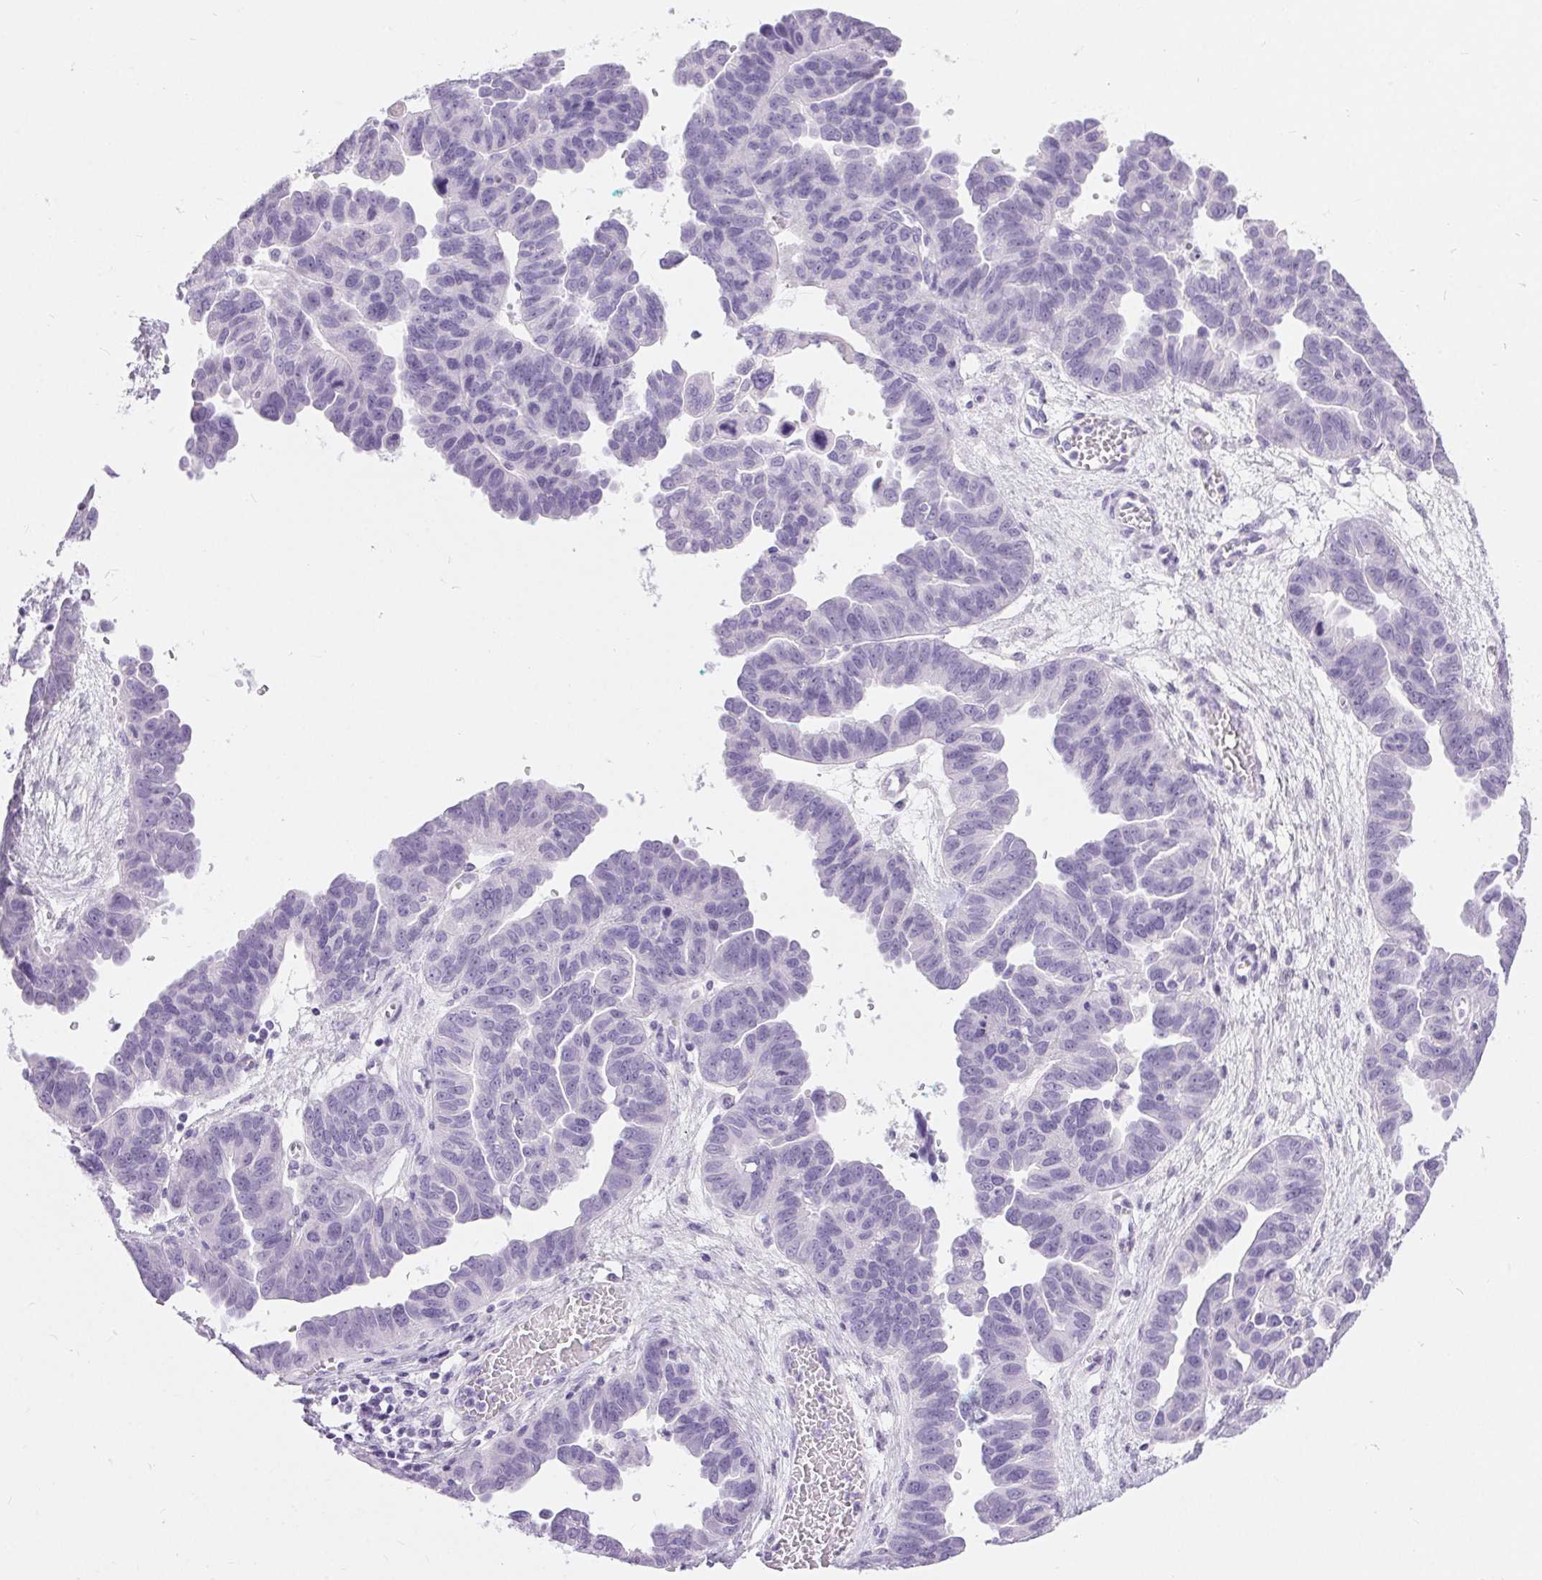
{"staining": {"intensity": "negative", "quantity": "none", "location": "none"}, "tissue": "ovarian cancer", "cell_type": "Tumor cells", "image_type": "cancer", "snomed": [{"axis": "morphology", "description": "Cystadenocarcinoma, serous, NOS"}, {"axis": "topography", "description": "Ovary"}], "caption": "Immunohistochemical staining of serous cystadenocarcinoma (ovarian) demonstrates no significant expression in tumor cells.", "gene": "XDH", "patient": {"sex": "female", "age": 64}}